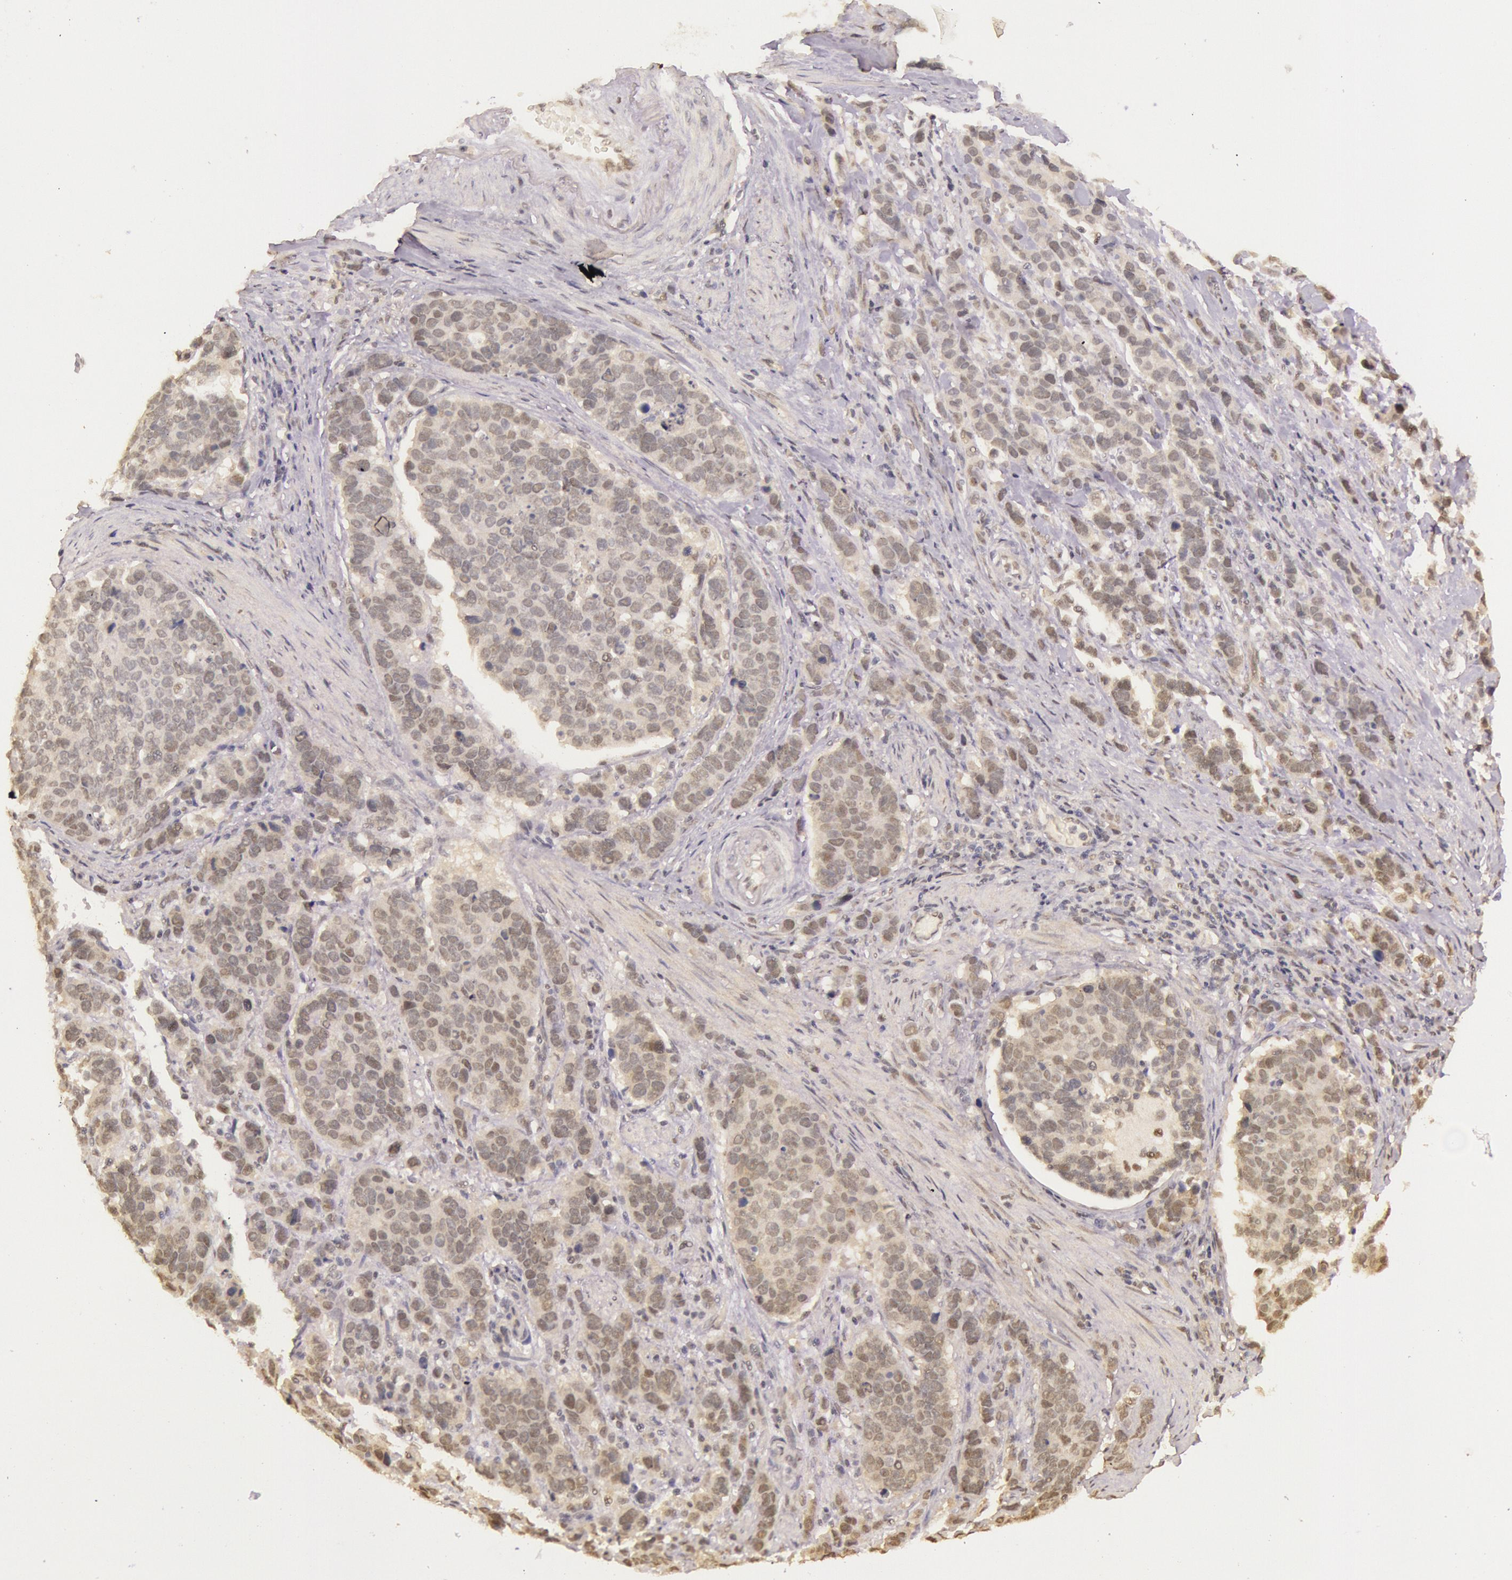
{"staining": {"intensity": "weak", "quantity": "<25%", "location": "cytoplasmic/membranous"}, "tissue": "stomach cancer", "cell_type": "Tumor cells", "image_type": "cancer", "snomed": [{"axis": "morphology", "description": "Adenocarcinoma, NOS"}, {"axis": "topography", "description": "Stomach, upper"}], "caption": "Protein analysis of stomach cancer (adenocarcinoma) shows no significant staining in tumor cells.", "gene": "RTL10", "patient": {"sex": "male", "age": 71}}